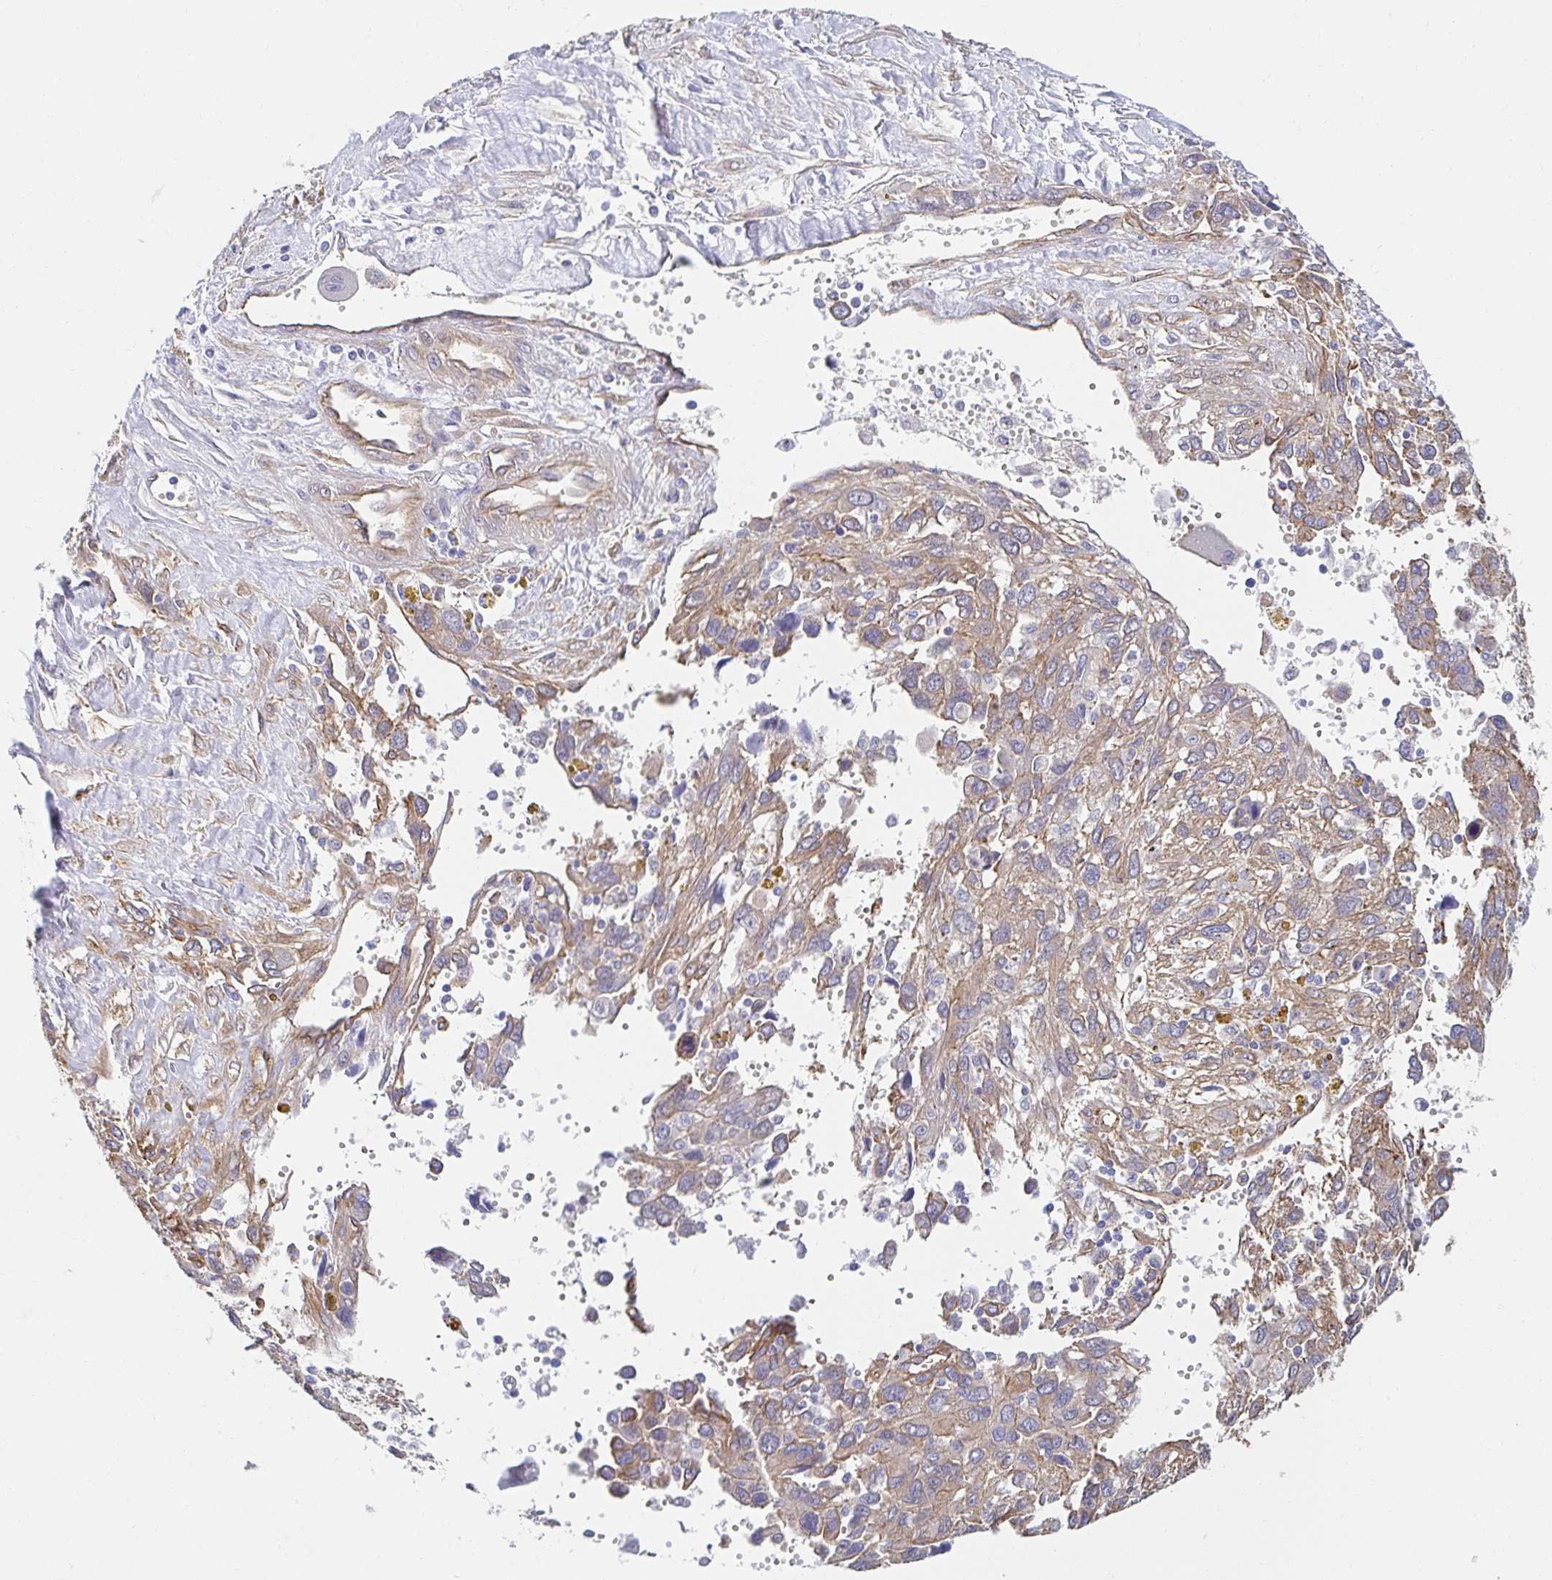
{"staining": {"intensity": "weak", "quantity": "<25%", "location": "cytoplasmic/membranous"}, "tissue": "pancreatic cancer", "cell_type": "Tumor cells", "image_type": "cancer", "snomed": [{"axis": "morphology", "description": "Adenocarcinoma, NOS"}, {"axis": "topography", "description": "Pancreas"}], "caption": "The photomicrograph exhibits no significant expression in tumor cells of pancreatic cancer (adenocarcinoma).", "gene": "CTTN", "patient": {"sex": "female", "age": 47}}